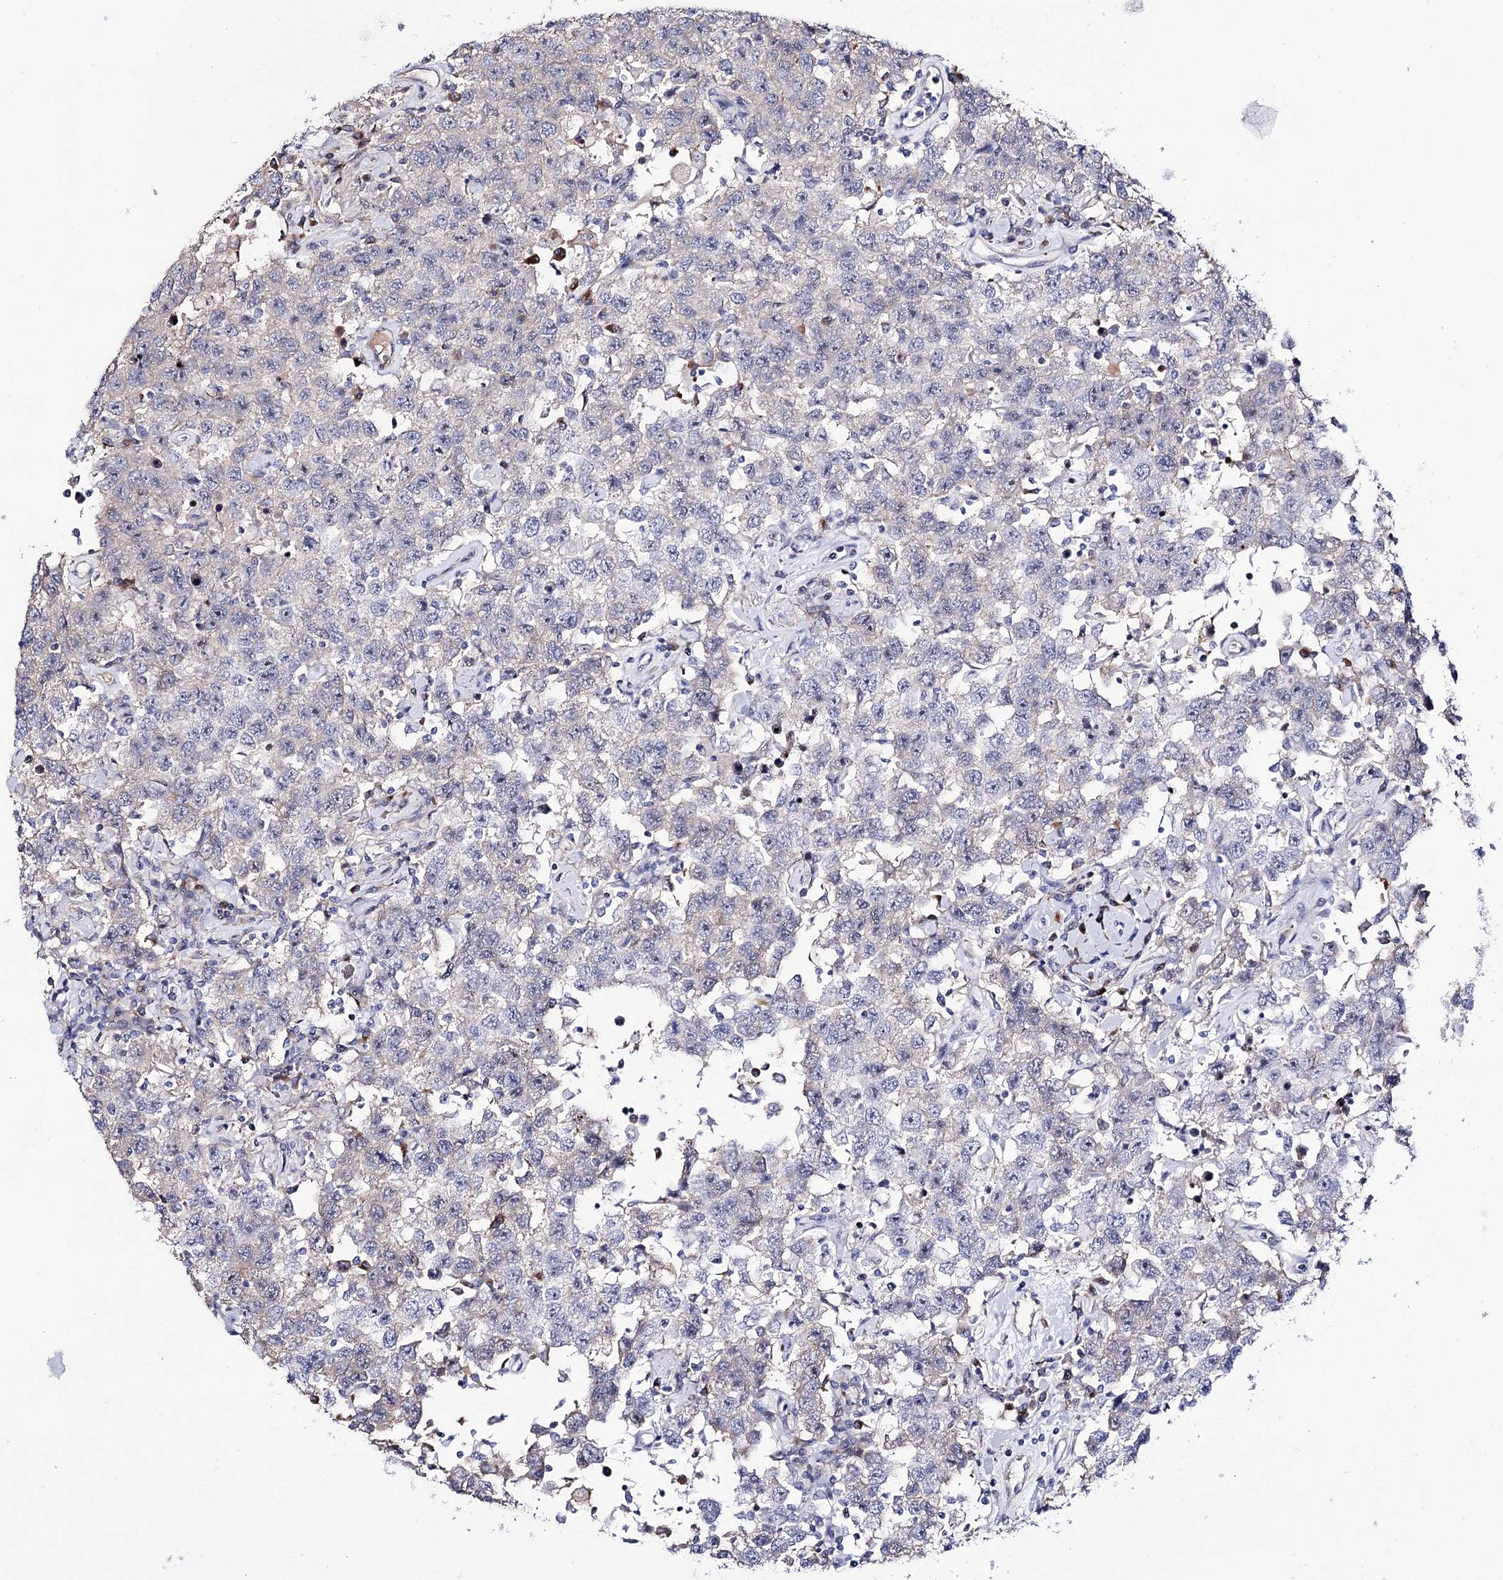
{"staining": {"intensity": "negative", "quantity": "none", "location": "none"}, "tissue": "testis cancer", "cell_type": "Tumor cells", "image_type": "cancer", "snomed": [{"axis": "morphology", "description": "Seminoma, NOS"}, {"axis": "topography", "description": "Testis"}], "caption": "High power microscopy photomicrograph of an immunohistochemistry (IHC) image of seminoma (testis), revealing no significant expression in tumor cells.", "gene": "PCGF5", "patient": {"sex": "male", "age": 41}}